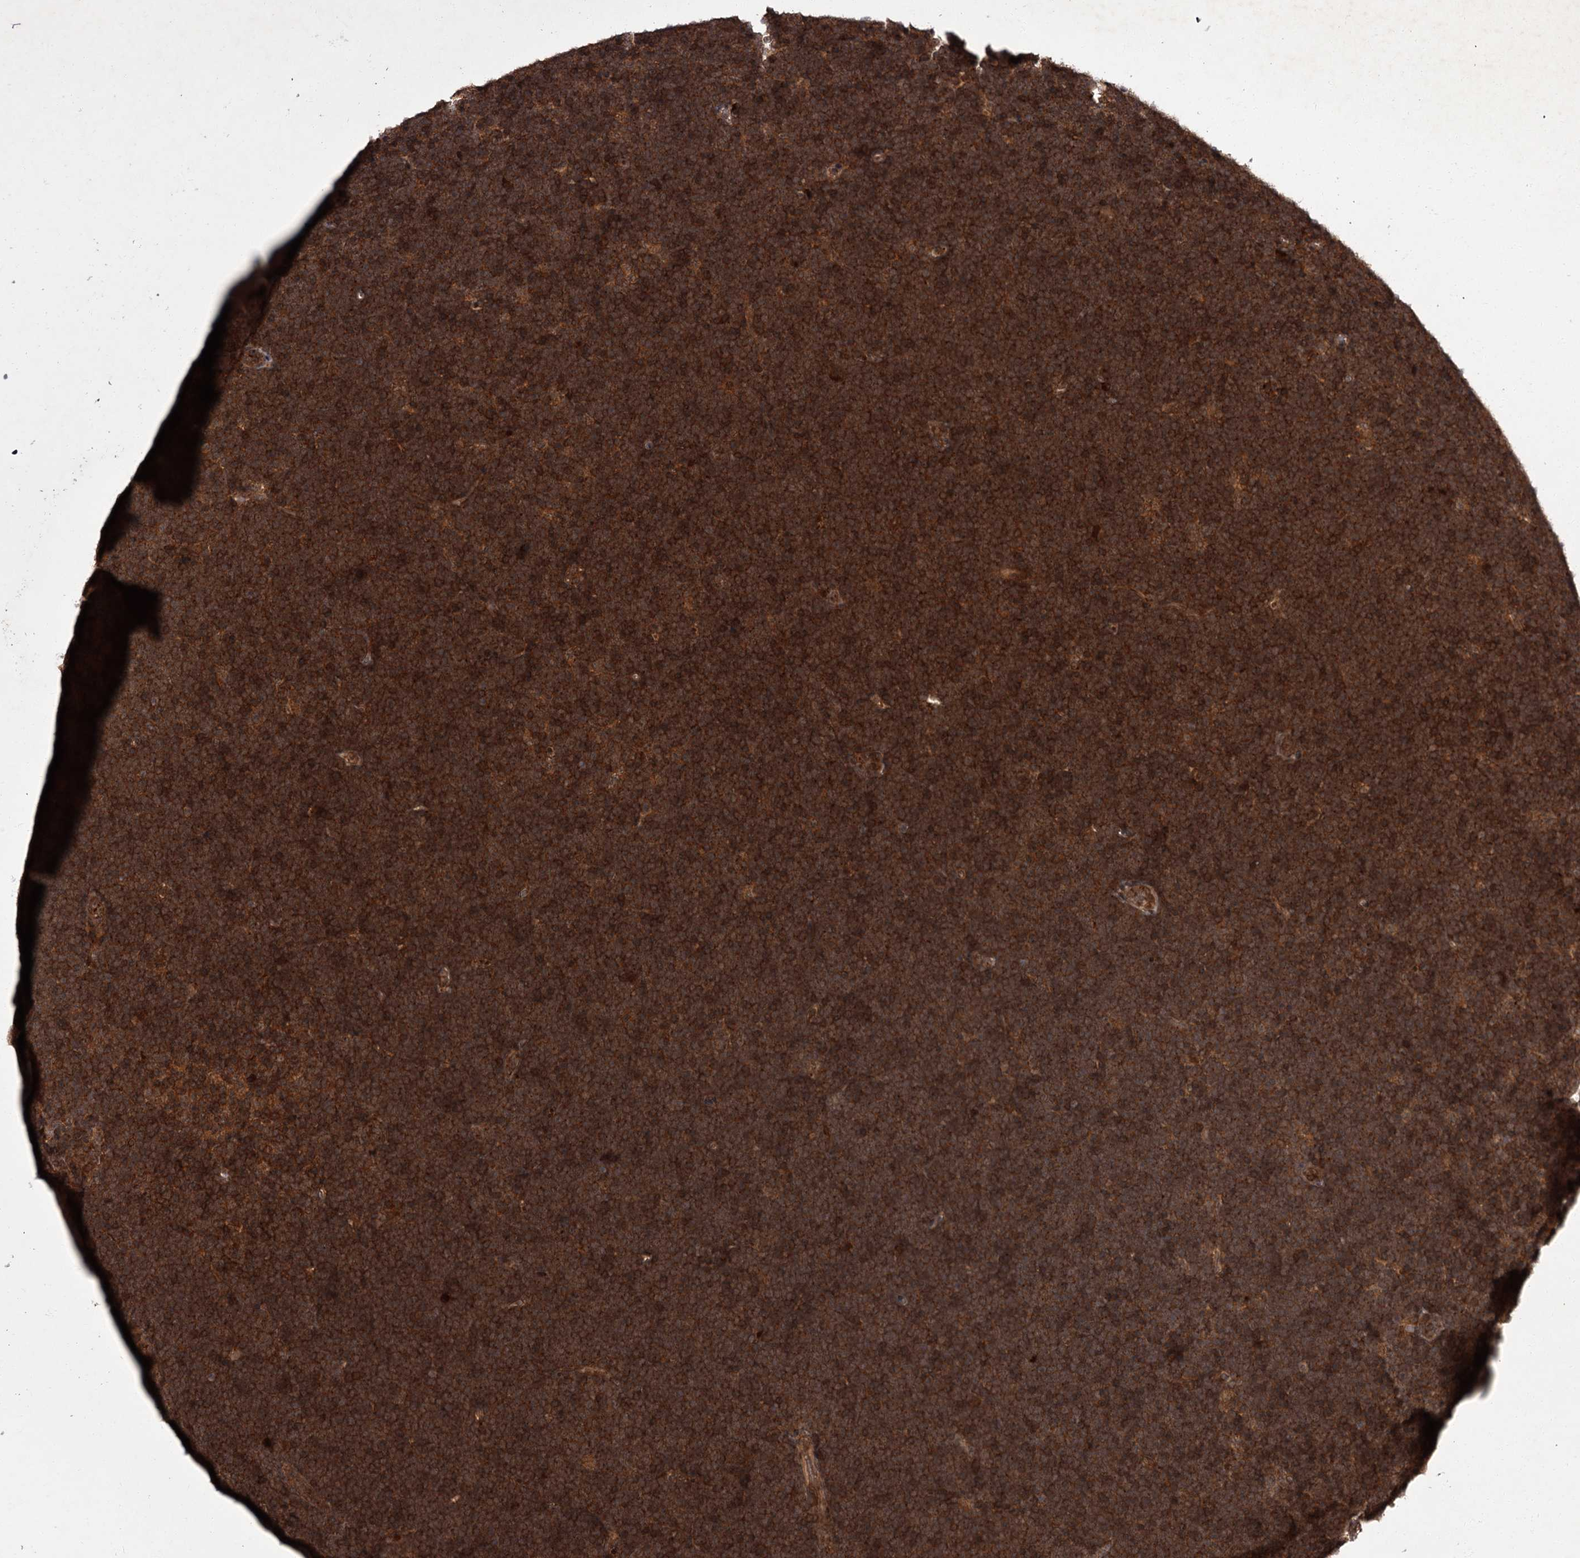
{"staining": {"intensity": "strong", "quantity": ">75%", "location": "cytoplasmic/membranous"}, "tissue": "lymphoma", "cell_type": "Tumor cells", "image_type": "cancer", "snomed": [{"axis": "morphology", "description": "Malignant lymphoma, non-Hodgkin's type, High grade"}, {"axis": "topography", "description": "Lymph node"}], "caption": "About >75% of tumor cells in human lymphoma demonstrate strong cytoplasmic/membranous protein expression as visualized by brown immunohistochemical staining.", "gene": "TBC1D23", "patient": {"sex": "male", "age": 13}}